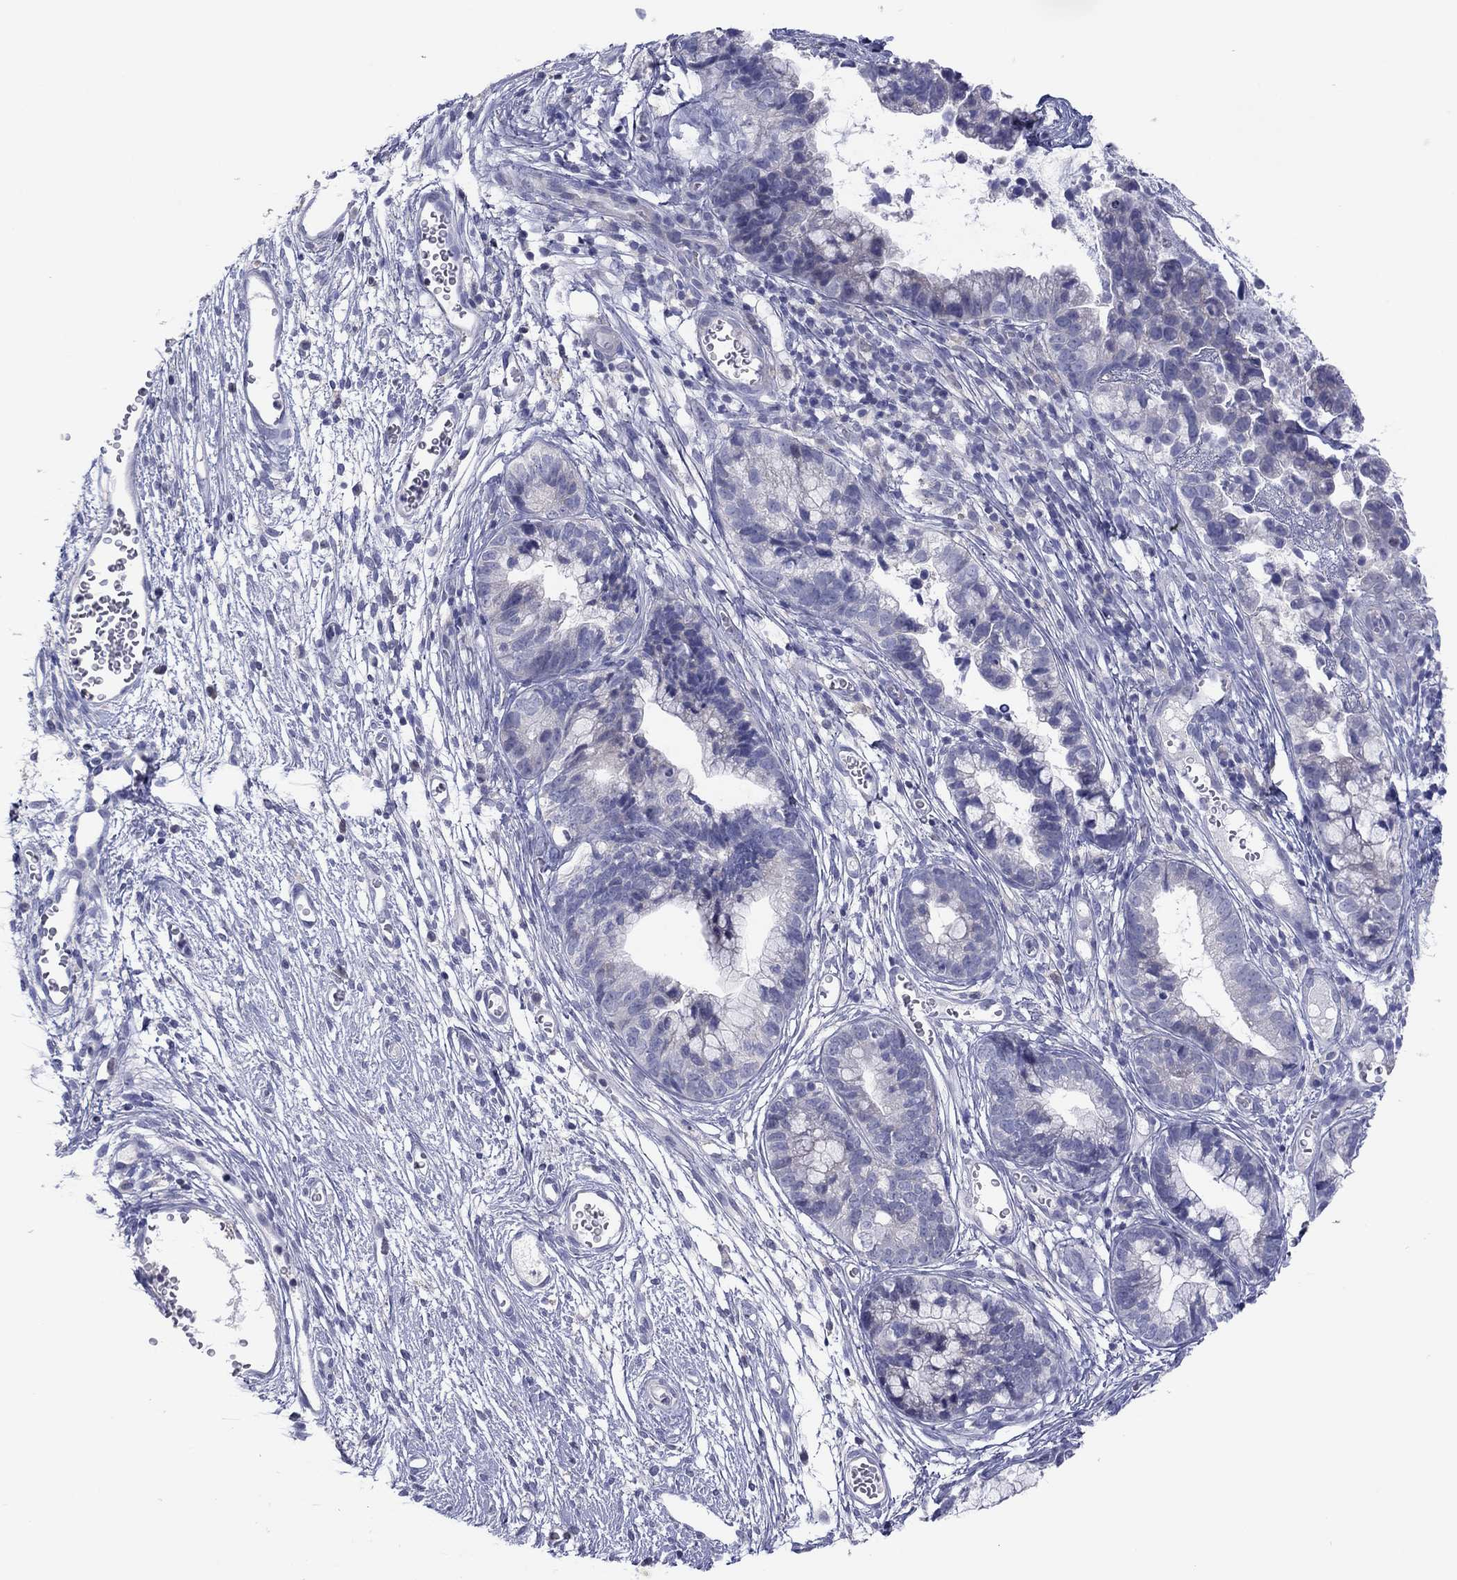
{"staining": {"intensity": "negative", "quantity": "none", "location": "none"}, "tissue": "cervical cancer", "cell_type": "Tumor cells", "image_type": "cancer", "snomed": [{"axis": "morphology", "description": "Adenocarcinoma, NOS"}, {"axis": "topography", "description": "Cervix"}], "caption": "Adenocarcinoma (cervical) was stained to show a protein in brown. There is no significant positivity in tumor cells.", "gene": "CYP2B6", "patient": {"sex": "female", "age": 44}}